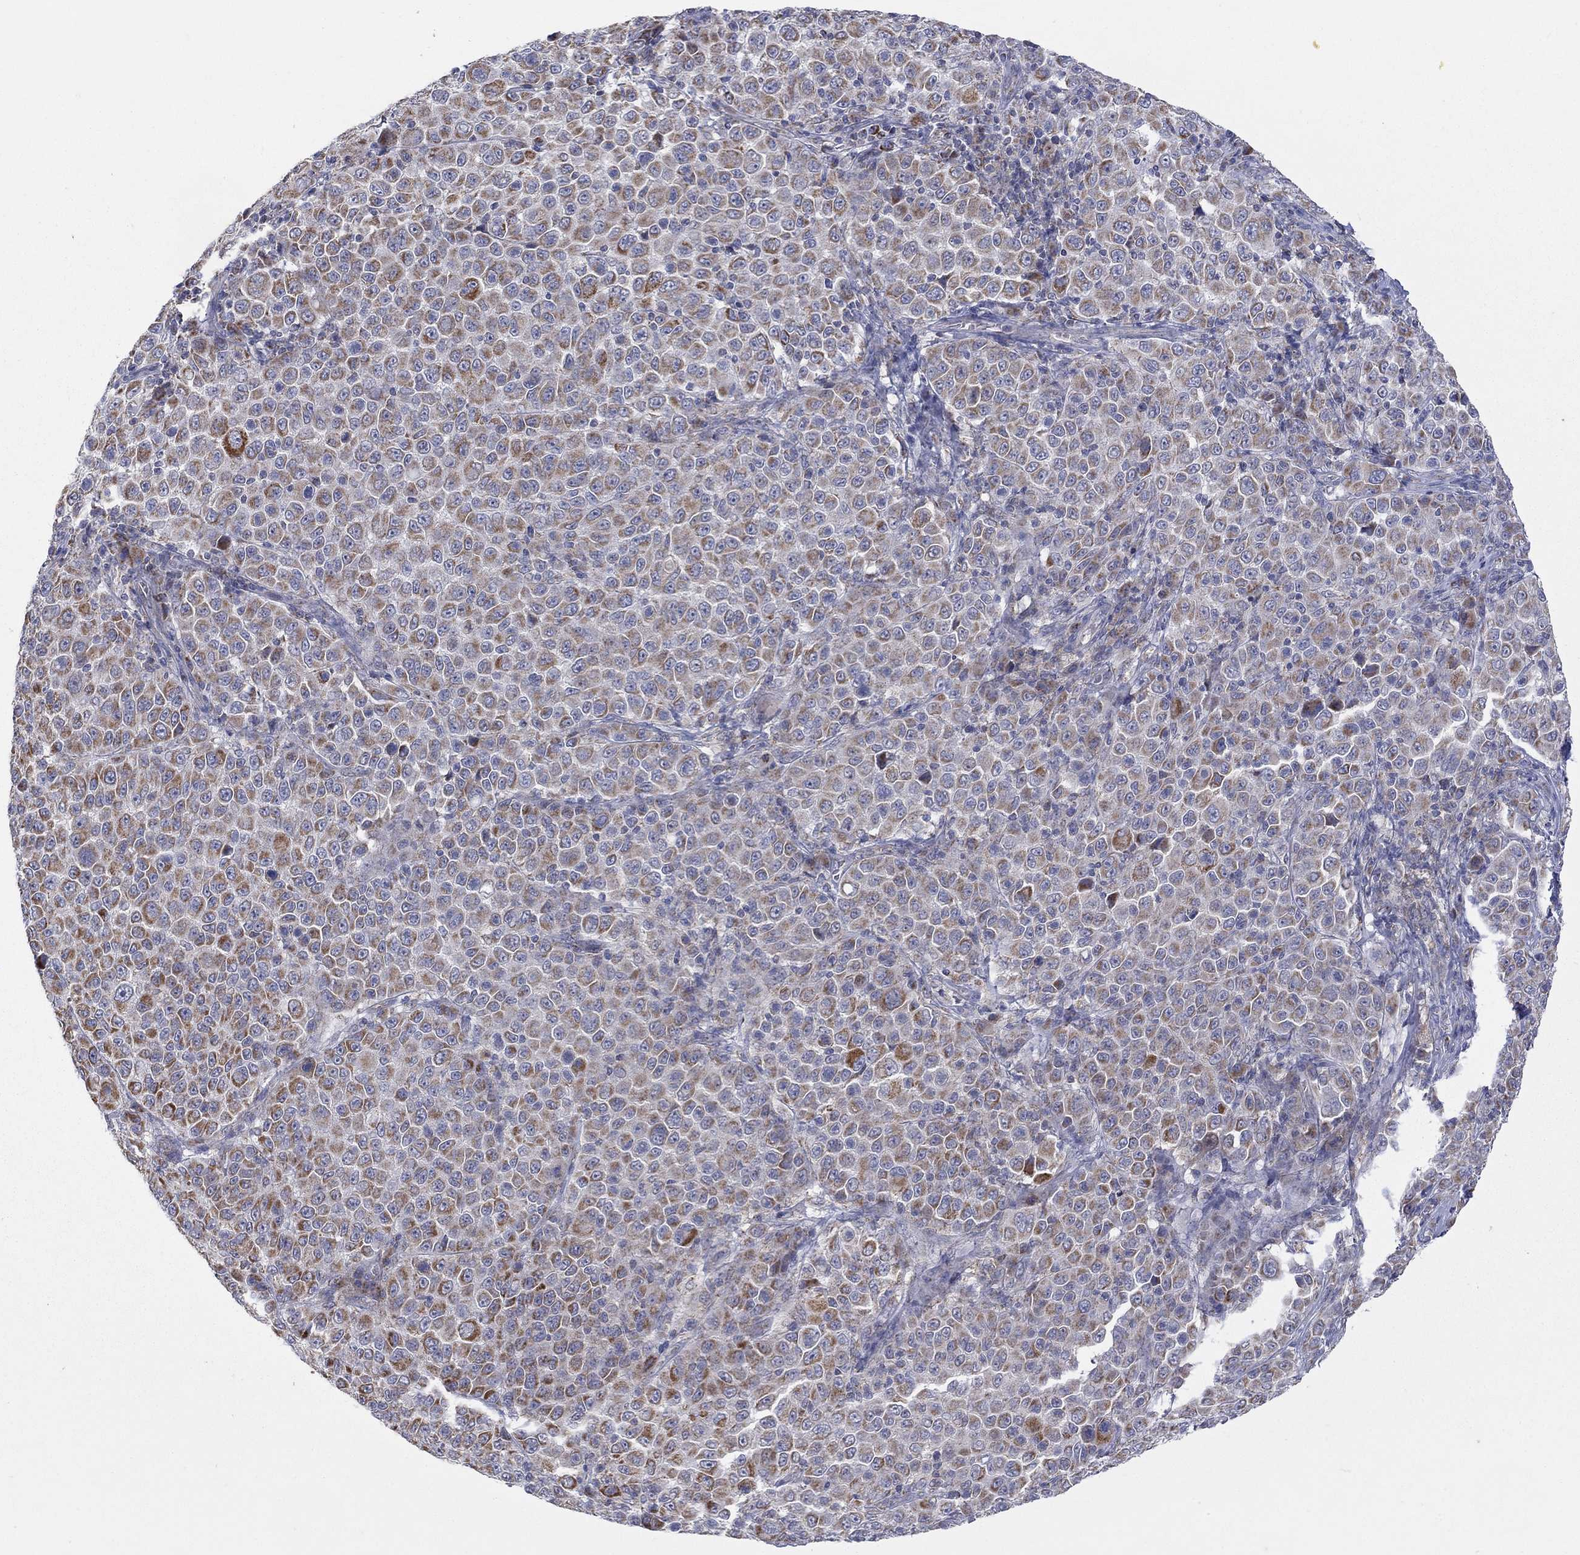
{"staining": {"intensity": "strong", "quantity": "<25%", "location": "cytoplasmic/membranous"}, "tissue": "melanoma", "cell_type": "Tumor cells", "image_type": "cancer", "snomed": [{"axis": "morphology", "description": "Malignant melanoma, NOS"}, {"axis": "topography", "description": "Skin"}], "caption": "Brown immunohistochemical staining in malignant melanoma demonstrates strong cytoplasmic/membranous positivity in approximately <25% of tumor cells.", "gene": "HPS5", "patient": {"sex": "female", "age": 57}}